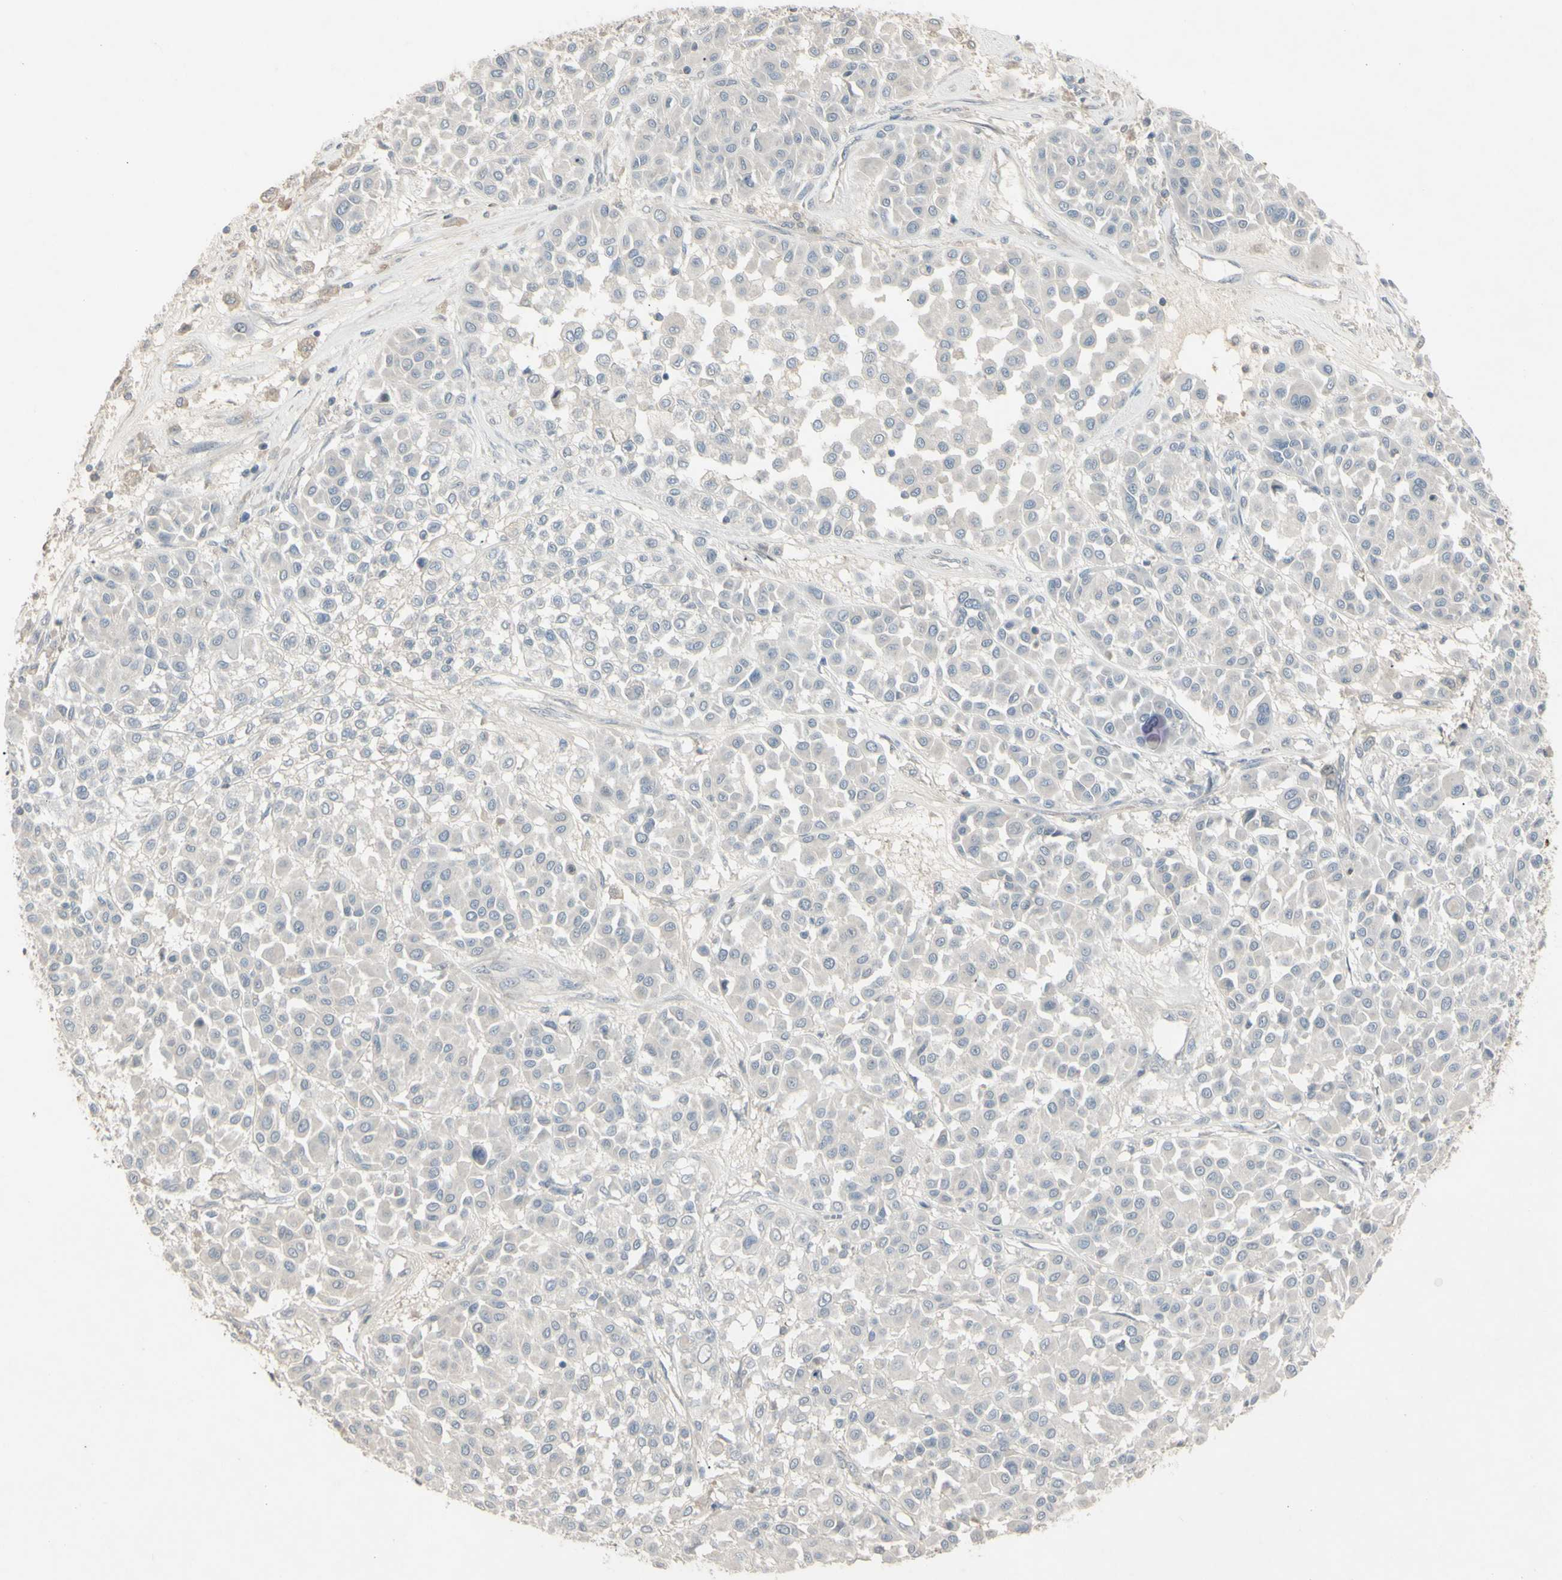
{"staining": {"intensity": "negative", "quantity": "none", "location": "none"}, "tissue": "melanoma", "cell_type": "Tumor cells", "image_type": "cancer", "snomed": [{"axis": "morphology", "description": "Malignant melanoma, Metastatic site"}, {"axis": "topography", "description": "Soft tissue"}], "caption": "Human melanoma stained for a protein using immunohistochemistry (IHC) demonstrates no expression in tumor cells.", "gene": "PIAS4", "patient": {"sex": "male", "age": 41}}